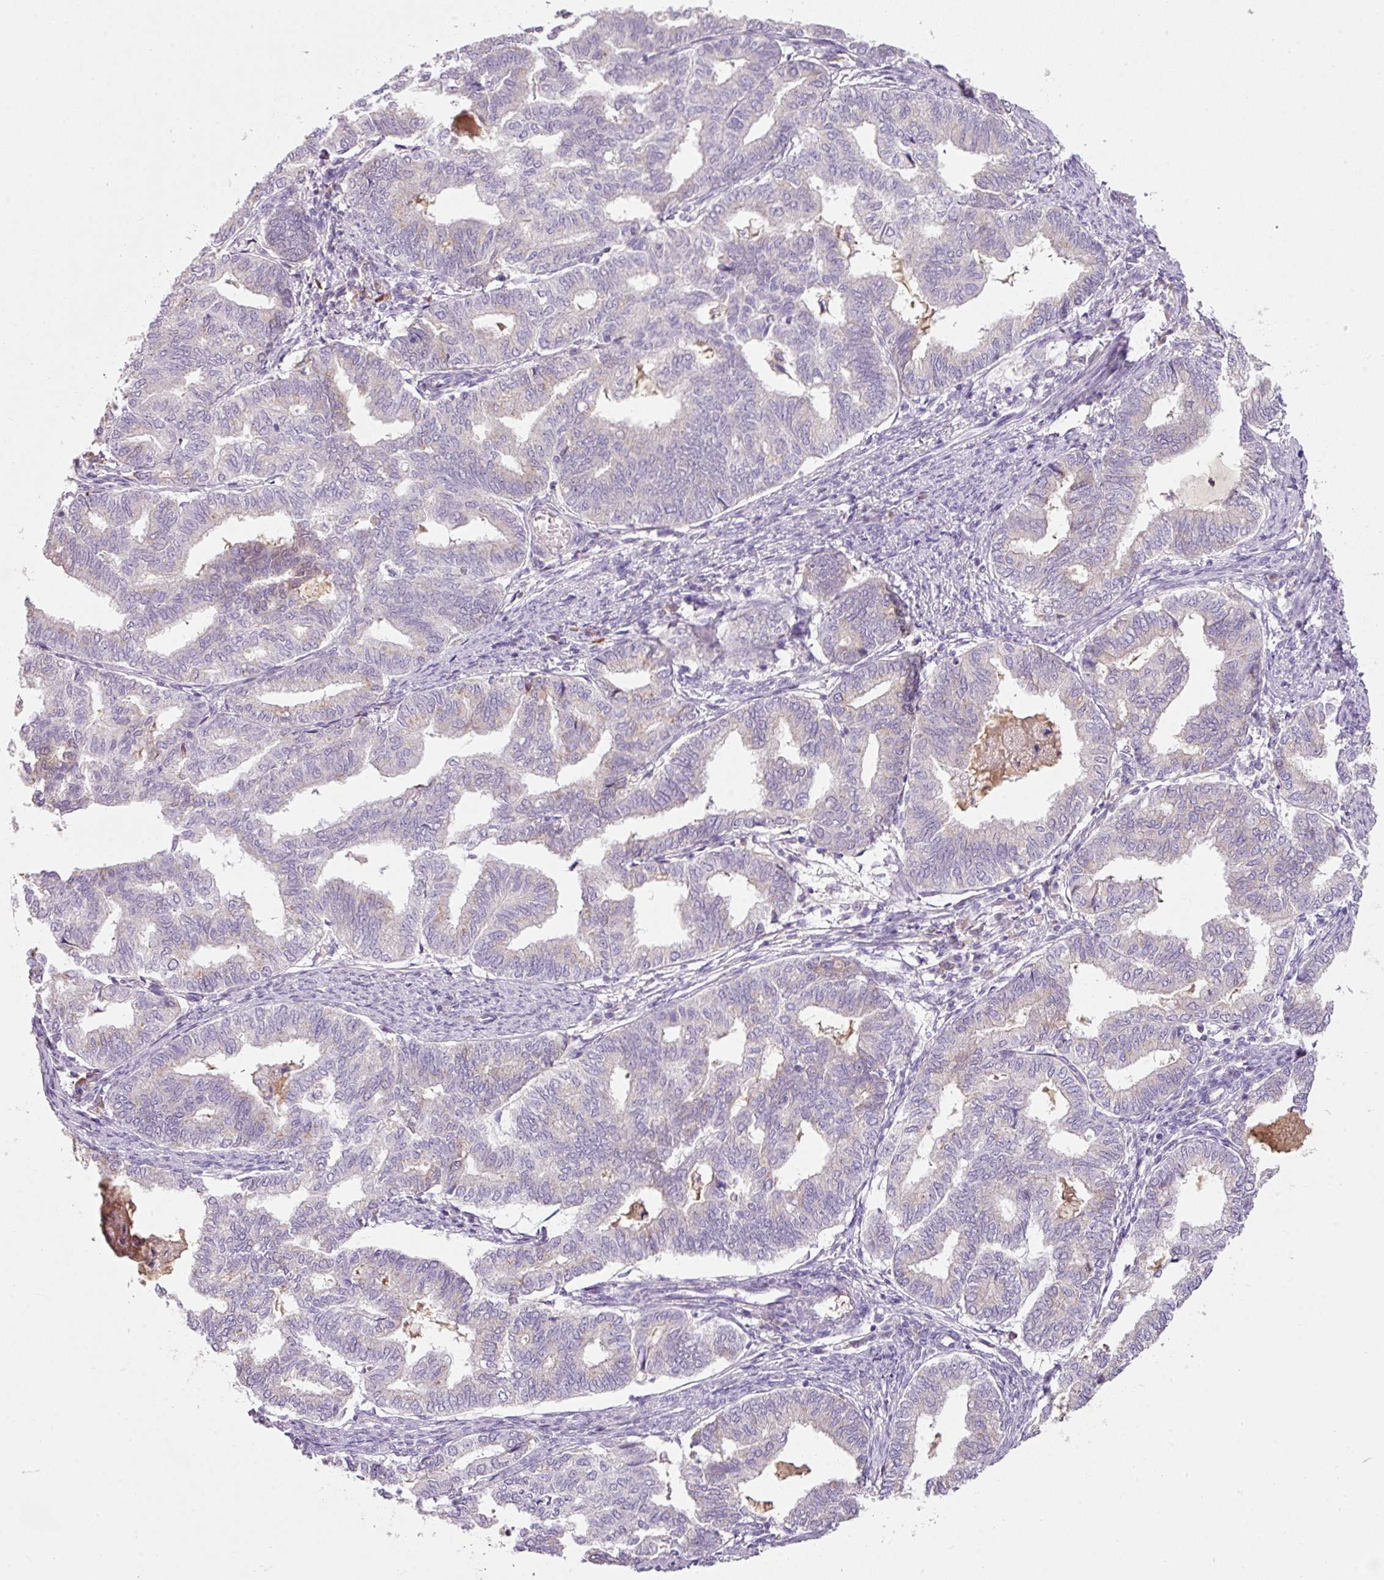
{"staining": {"intensity": "negative", "quantity": "none", "location": "none"}, "tissue": "endometrial cancer", "cell_type": "Tumor cells", "image_type": "cancer", "snomed": [{"axis": "morphology", "description": "Adenocarcinoma, NOS"}, {"axis": "topography", "description": "Endometrium"}], "caption": "There is no significant staining in tumor cells of endometrial cancer (adenocarcinoma).", "gene": "TMEM37", "patient": {"sex": "female", "age": 79}}